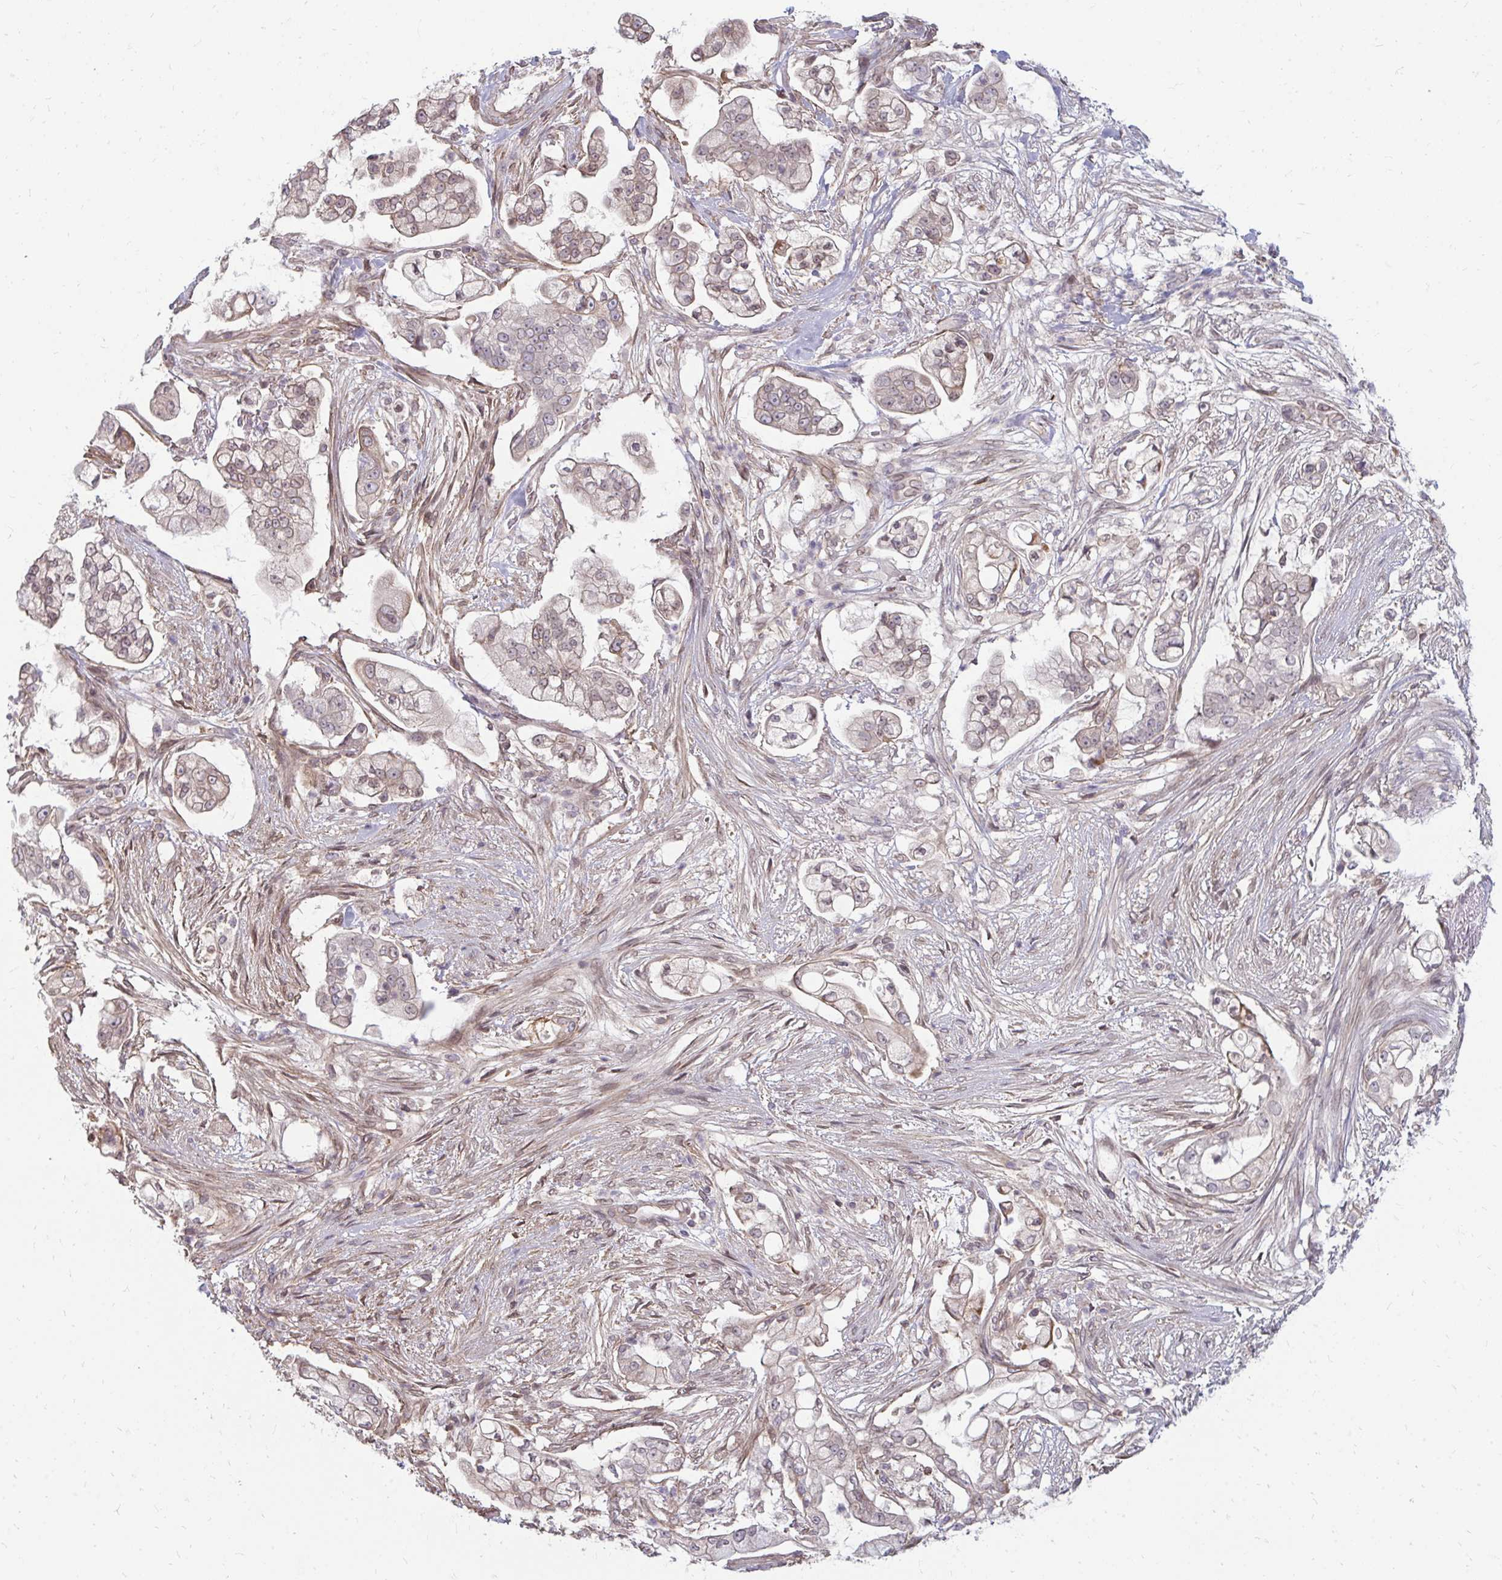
{"staining": {"intensity": "weak", "quantity": "25%-75%", "location": "cytoplasmic/membranous,nuclear"}, "tissue": "pancreatic cancer", "cell_type": "Tumor cells", "image_type": "cancer", "snomed": [{"axis": "morphology", "description": "Adenocarcinoma, NOS"}, {"axis": "topography", "description": "Pancreas"}], "caption": "A photomicrograph showing weak cytoplasmic/membranous and nuclear expression in about 25%-75% of tumor cells in pancreatic cancer (adenocarcinoma), as visualized by brown immunohistochemical staining.", "gene": "GPC5", "patient": {"sex": "female", "age": 69}}